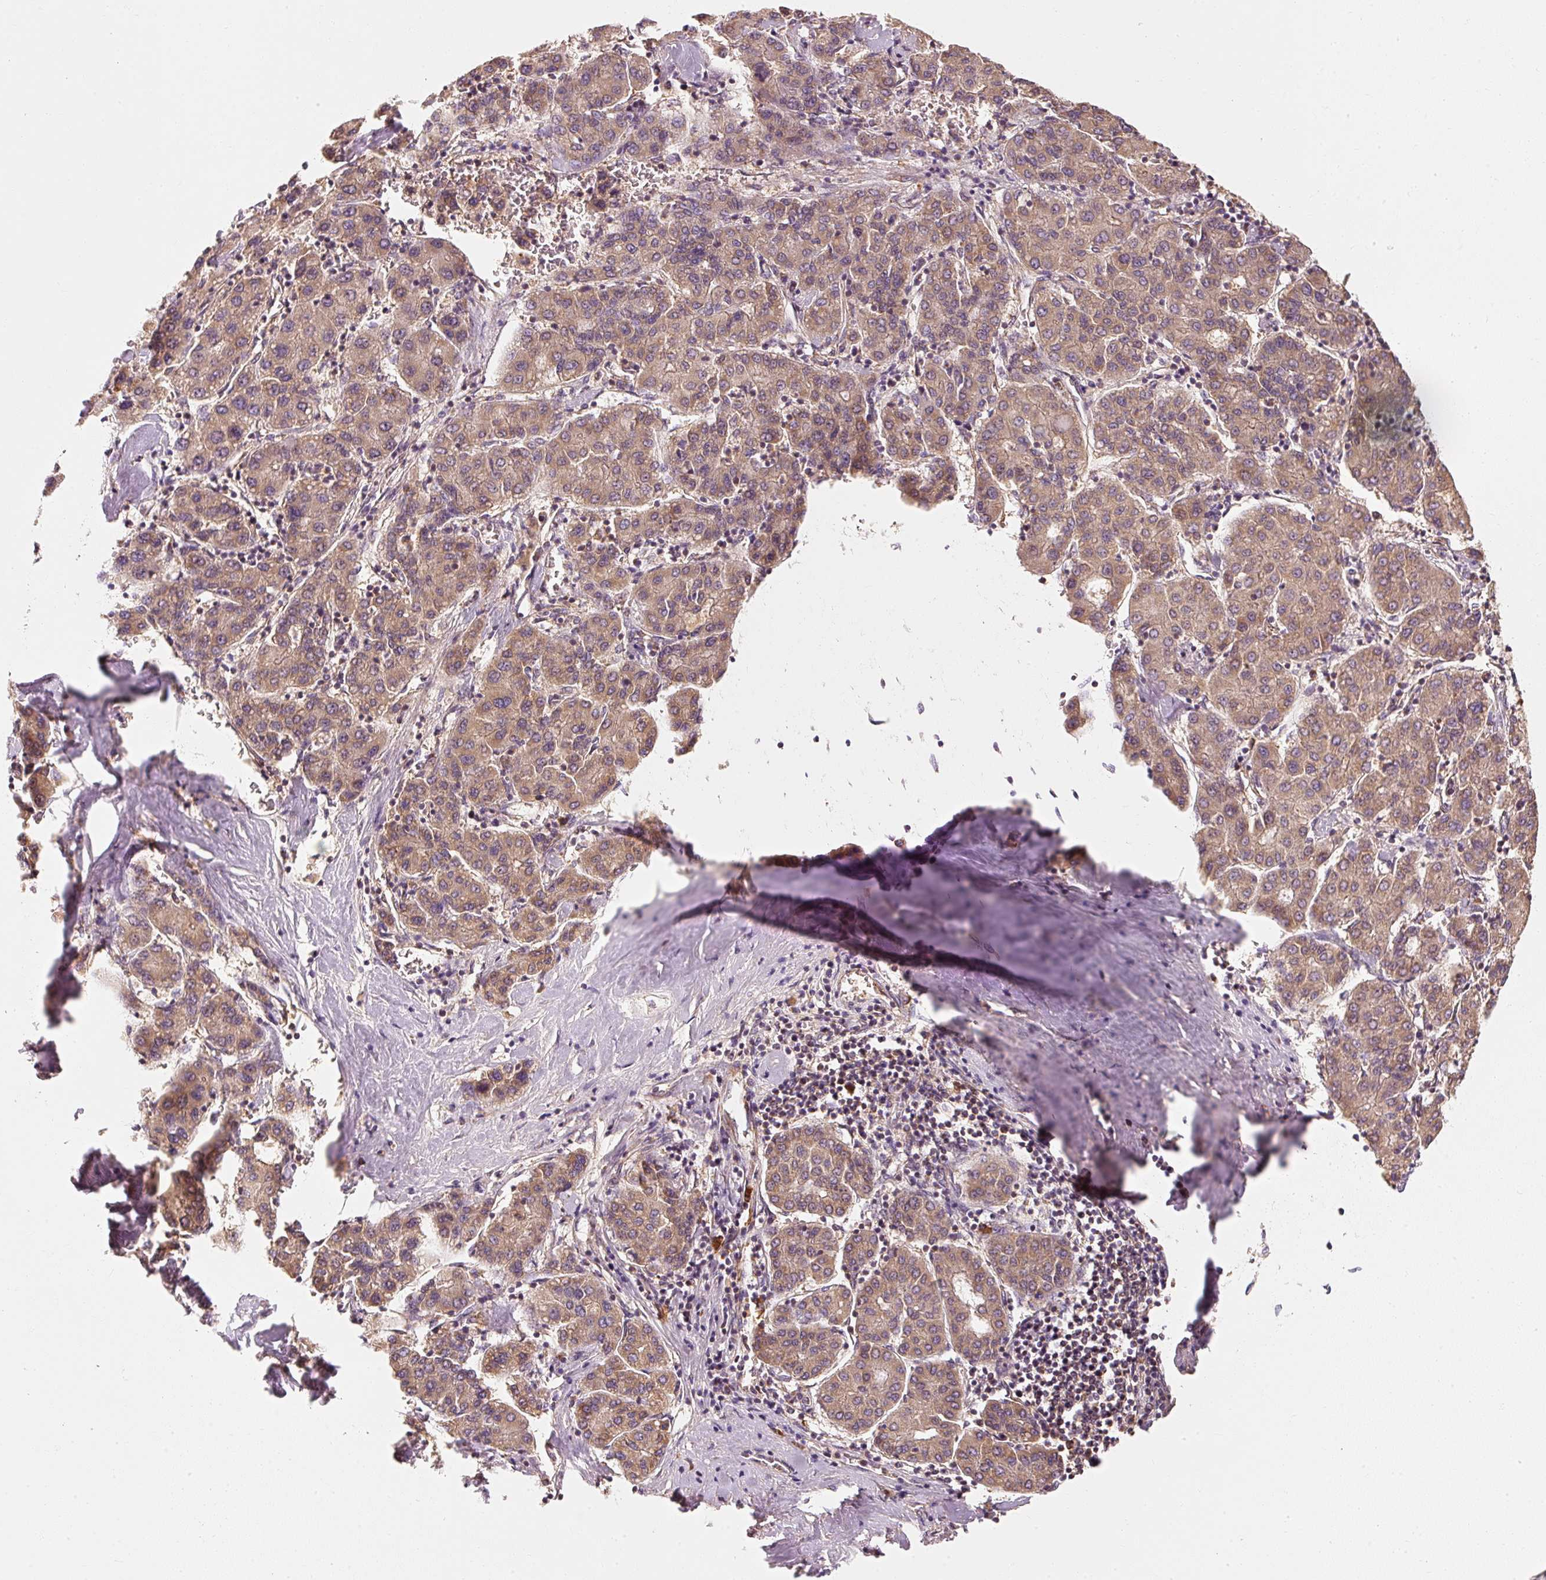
{"staining": {"intensity": "weak", "quantity": ">75%", "location": "cytoplasmic/membranous"}, "tissue": "liver cancer", "cell_type": "Tumor cells", "image_type": "cancer", "snomed": [{"axis": "morphology", "description": "Carcinoma, Hepatocellular, NOS"}, {"axis": "topography", "description": "Liver"}], "caption": "Immunohistochemistry (IHC) of liver cancer (hepatocellular carcinoma) displays low levels of weak cytoplasmic/membranous staining in about >75% of tumor cells.", "gene": "TOMM40", "patient": {"sex": "male", "age": 65}}